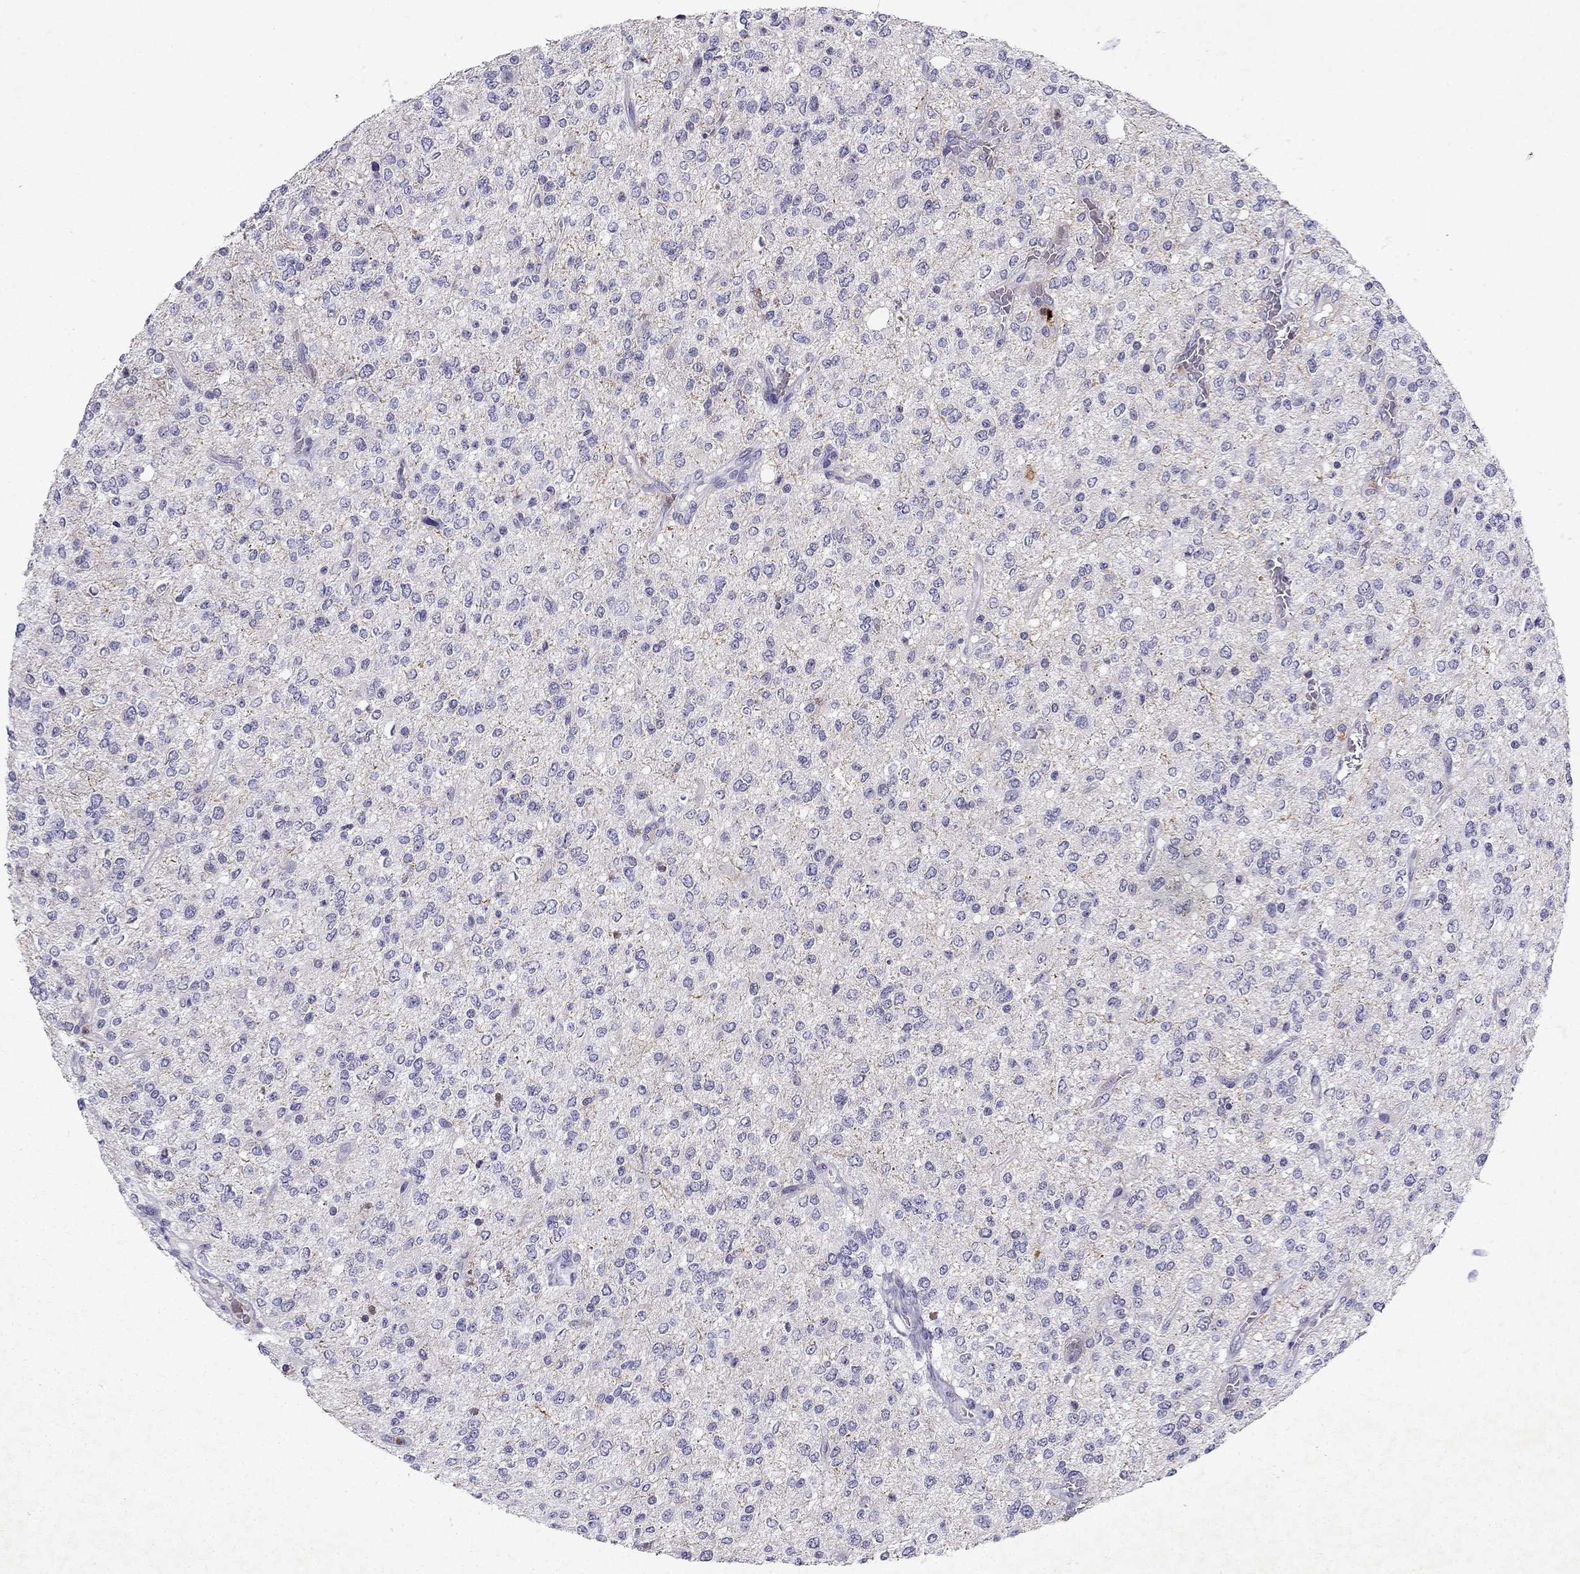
{"staining": {"intensity": "negative", "quantity": "none", "location": "none"}, "tissue": "glioma", "cell_type": "Tumor cells", "image_type": "cancer", "snomed": [{"axis": "morphology", "description": "Glioma, malignant, Low grade"}, {"axis": "topography", "description": "Brain"}], "caption": "Immunohistochemistry histopathology image of neoplastic tissue: malignant glioma (low-grade) stained with DAB (3,3'-diaminobenzidine) reveals no significant protein staining in tumor cells.", "gene": "SLC6A4", "patient": {"sex": "male", "age": 67}}